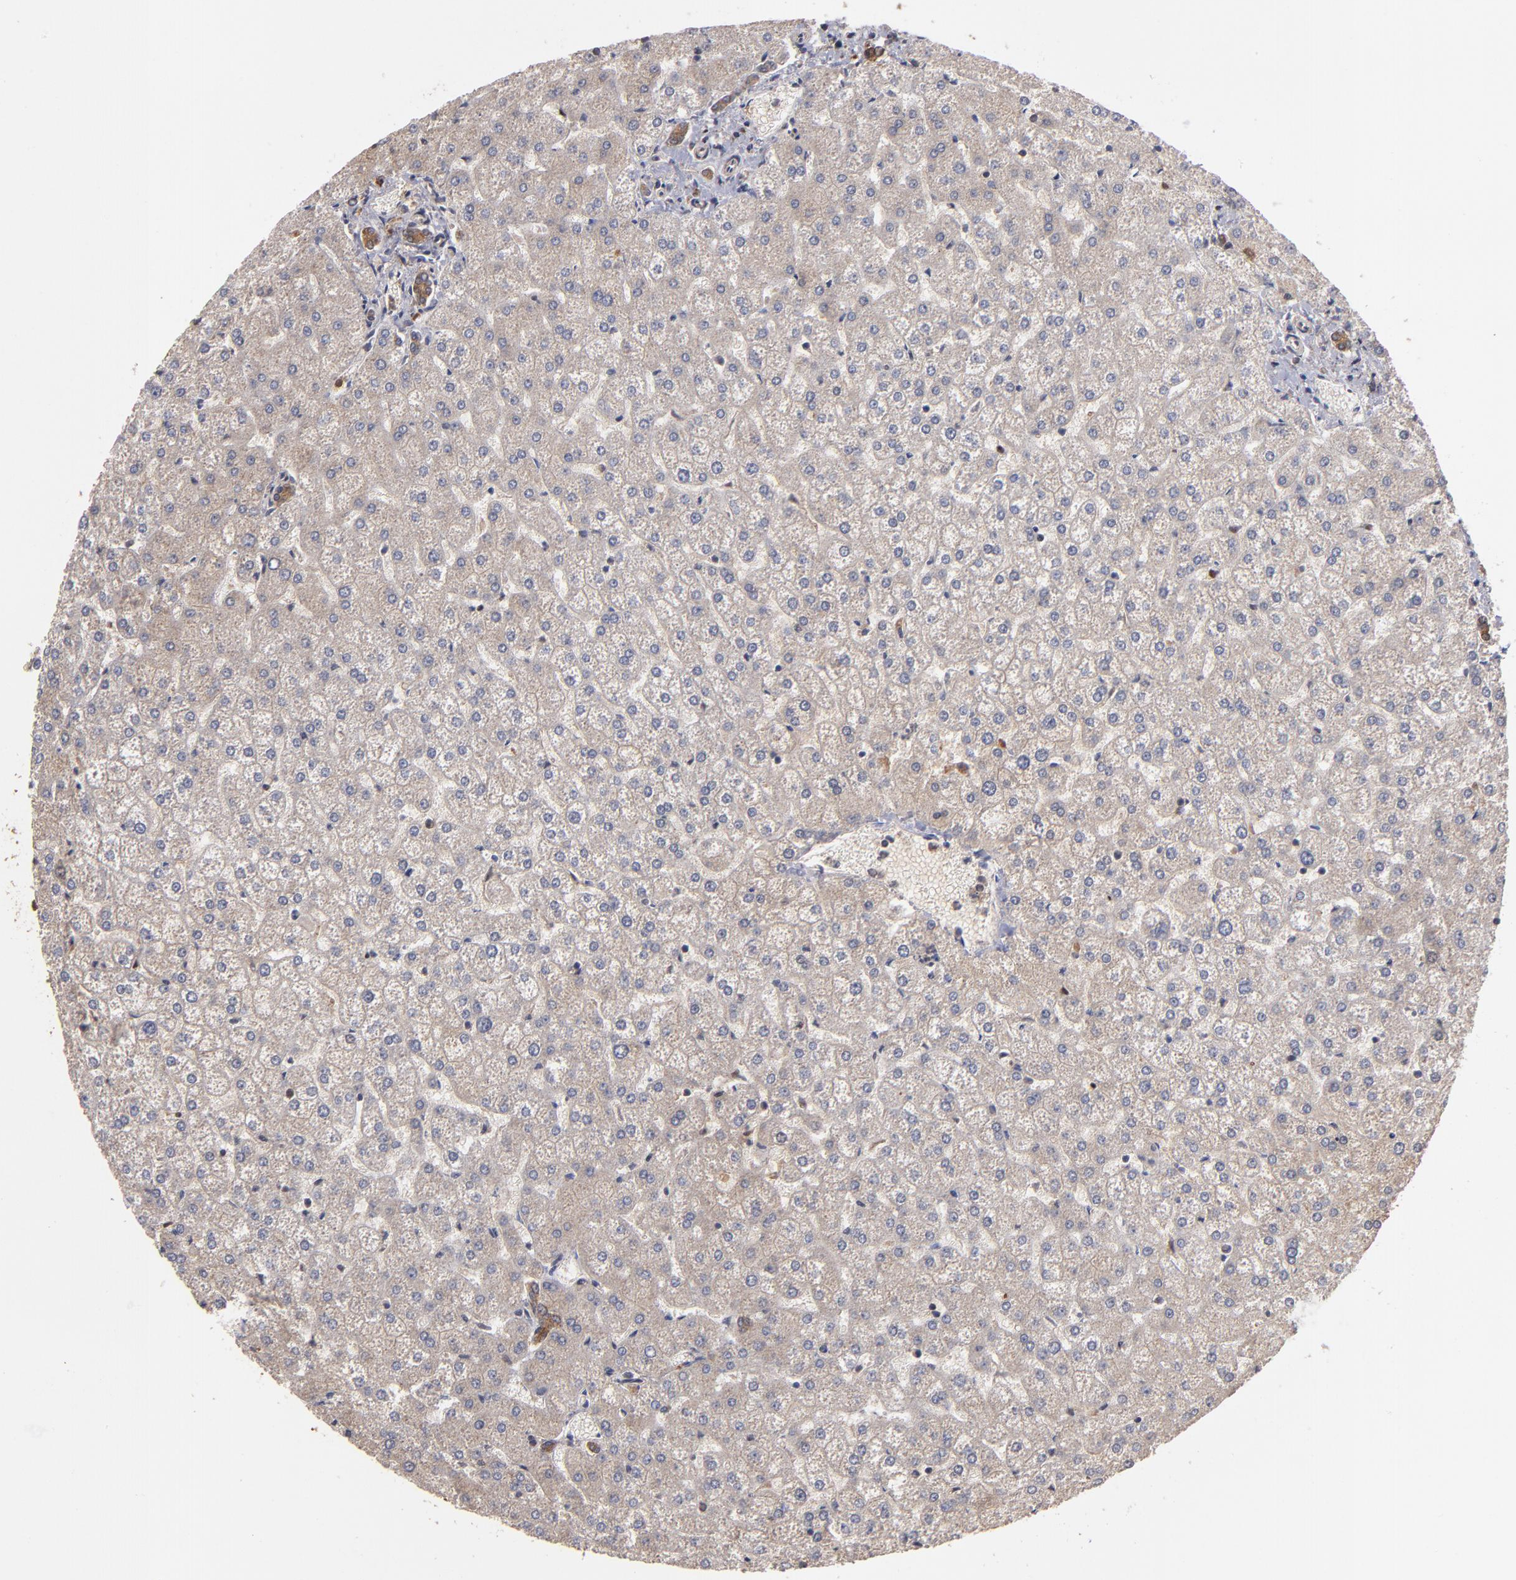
{"staining": {"intensity": "strong", "quantity": ">75%", "location": "cytoplasmic/membranous"}, "tissue": "liver", "cell_type": "Cholangiocytes", "image_type": "normal", "snomed": [{"axis": "morphology", "description": "Normal tissue, NOS"}, {"axis": "topography", "description": "Liver"}], "caption": "Immunohistochemistry (IHC) (DAB) staining of normal liver shows strong cytoplasmic/membranous protein staining in about >75% of cholangiocytes. The protein is shown in brown color, while the nuclei are stained blue.", "gene": "BDKRB1", "patient": {"sex": "female", "age": 32}}